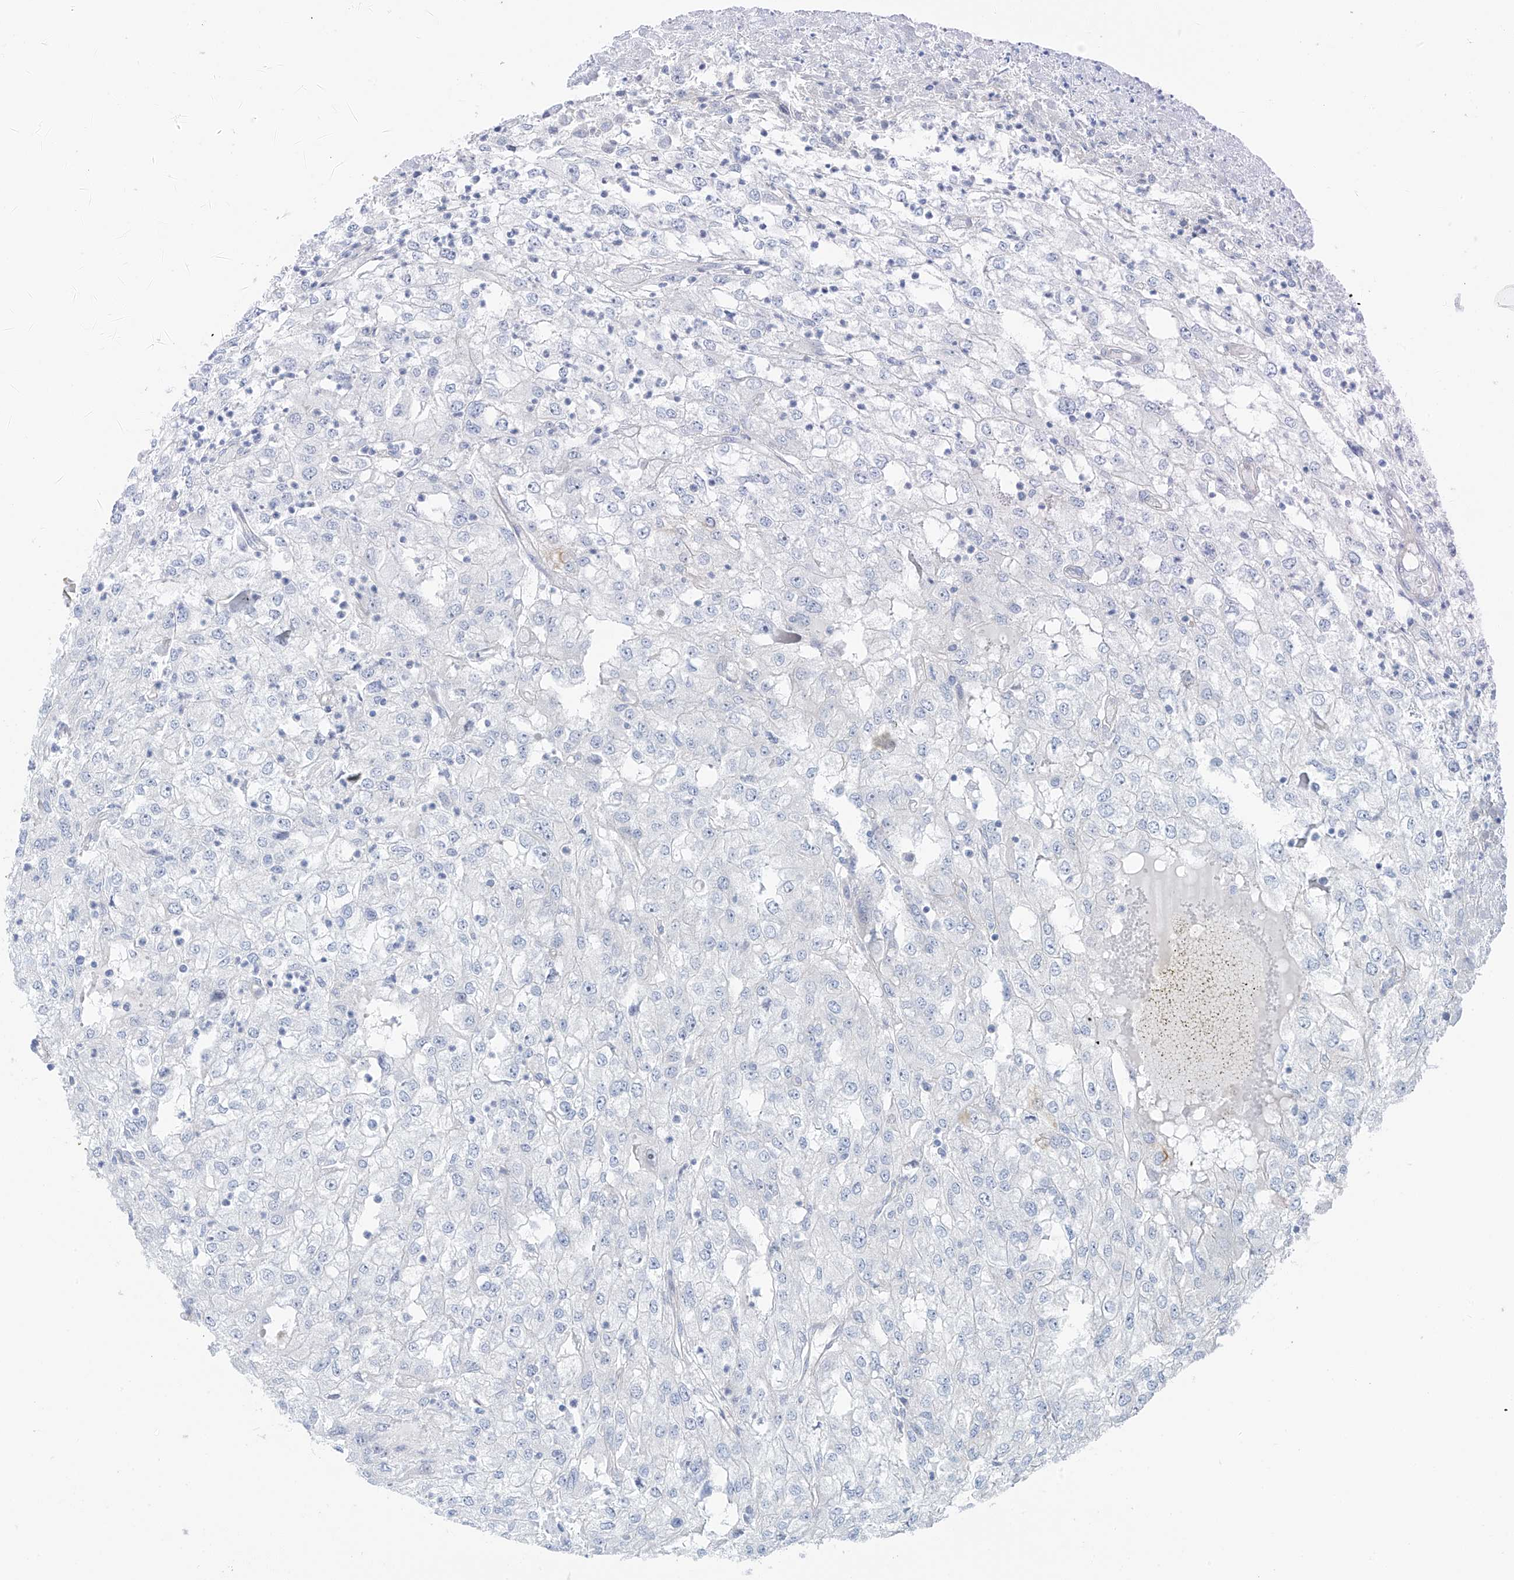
{"staining": {"intensity": "moderate", "quantity": "<25%", "location": "cytoplasmic/membranous"}, "tissue": "renal cancer", "cell_type": "Tumor cells", "image_type": "cancer", "snomed": [{"axis": "morphology", "description": "Adenocarcinoma, NOS"}, {"axis": "topography", "description": "Kidney"}], "caption": "Protein expression analysis of human renal adenocarcinoma reveals moderate cytoplasmic/membranous positivity in approximately <25% of tumor cells.", "gene": "PIK3C2B", "patient": {"sex": "female", "age": 54}}